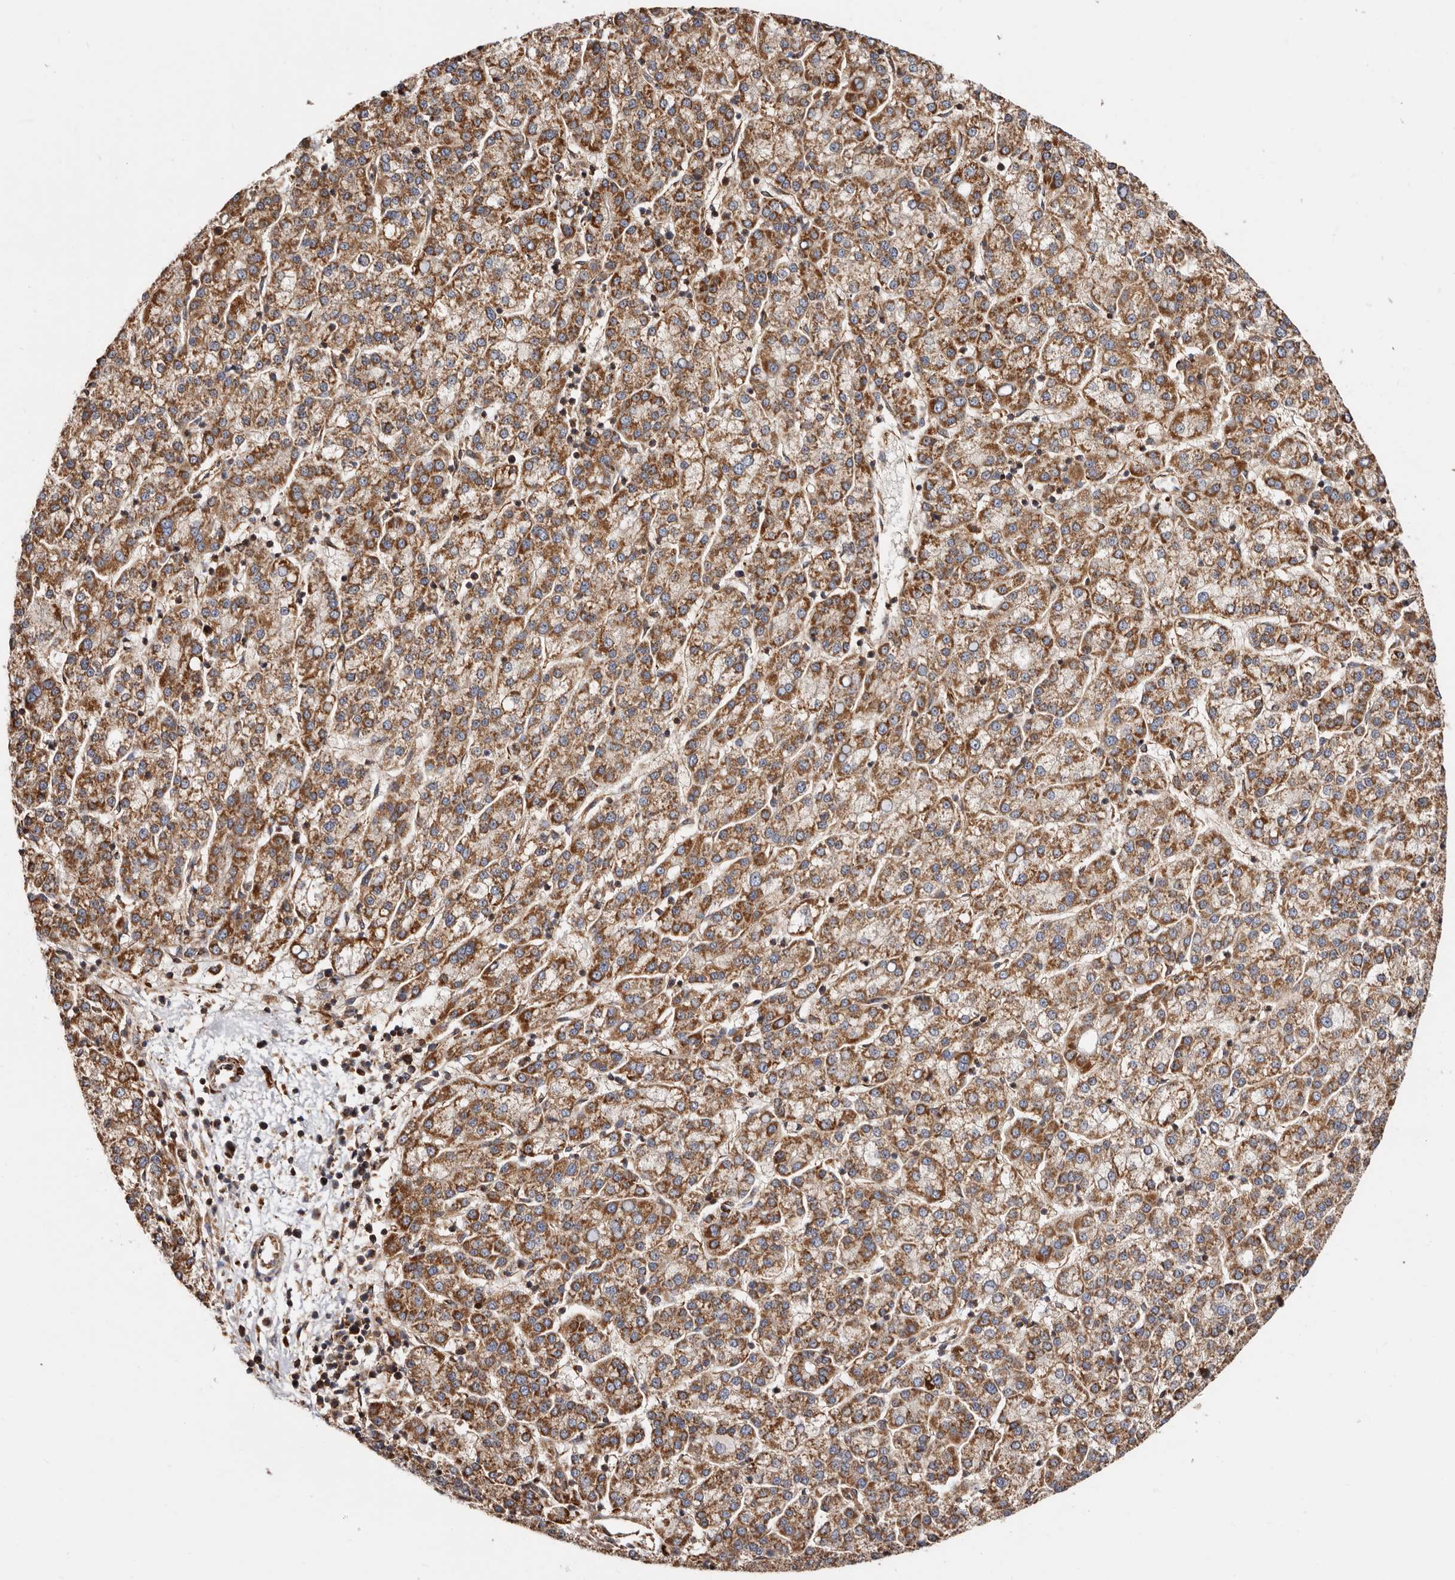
{"staining": {"intensity": "strong", "quantity": ">75%", "location": "cytoplasmic/membranous"}, "tissue": "liver cancer", "cell_type": "Tumor cells", "image_type": "cancer", "snomed": [{"axis": "morphology", "description": "Carcinoma, Hepatocellular, NOS"}, {"axis": "topography", "description": "Liver"}], "caption": "Immunohistochemical staining of human liver cancer reveals high levels of strong cytoplasmic/membranous protein positivity in about >75% of tumor cells.", "gene": "COQ8B", "patient": {"sex": "female", "age": 58}}